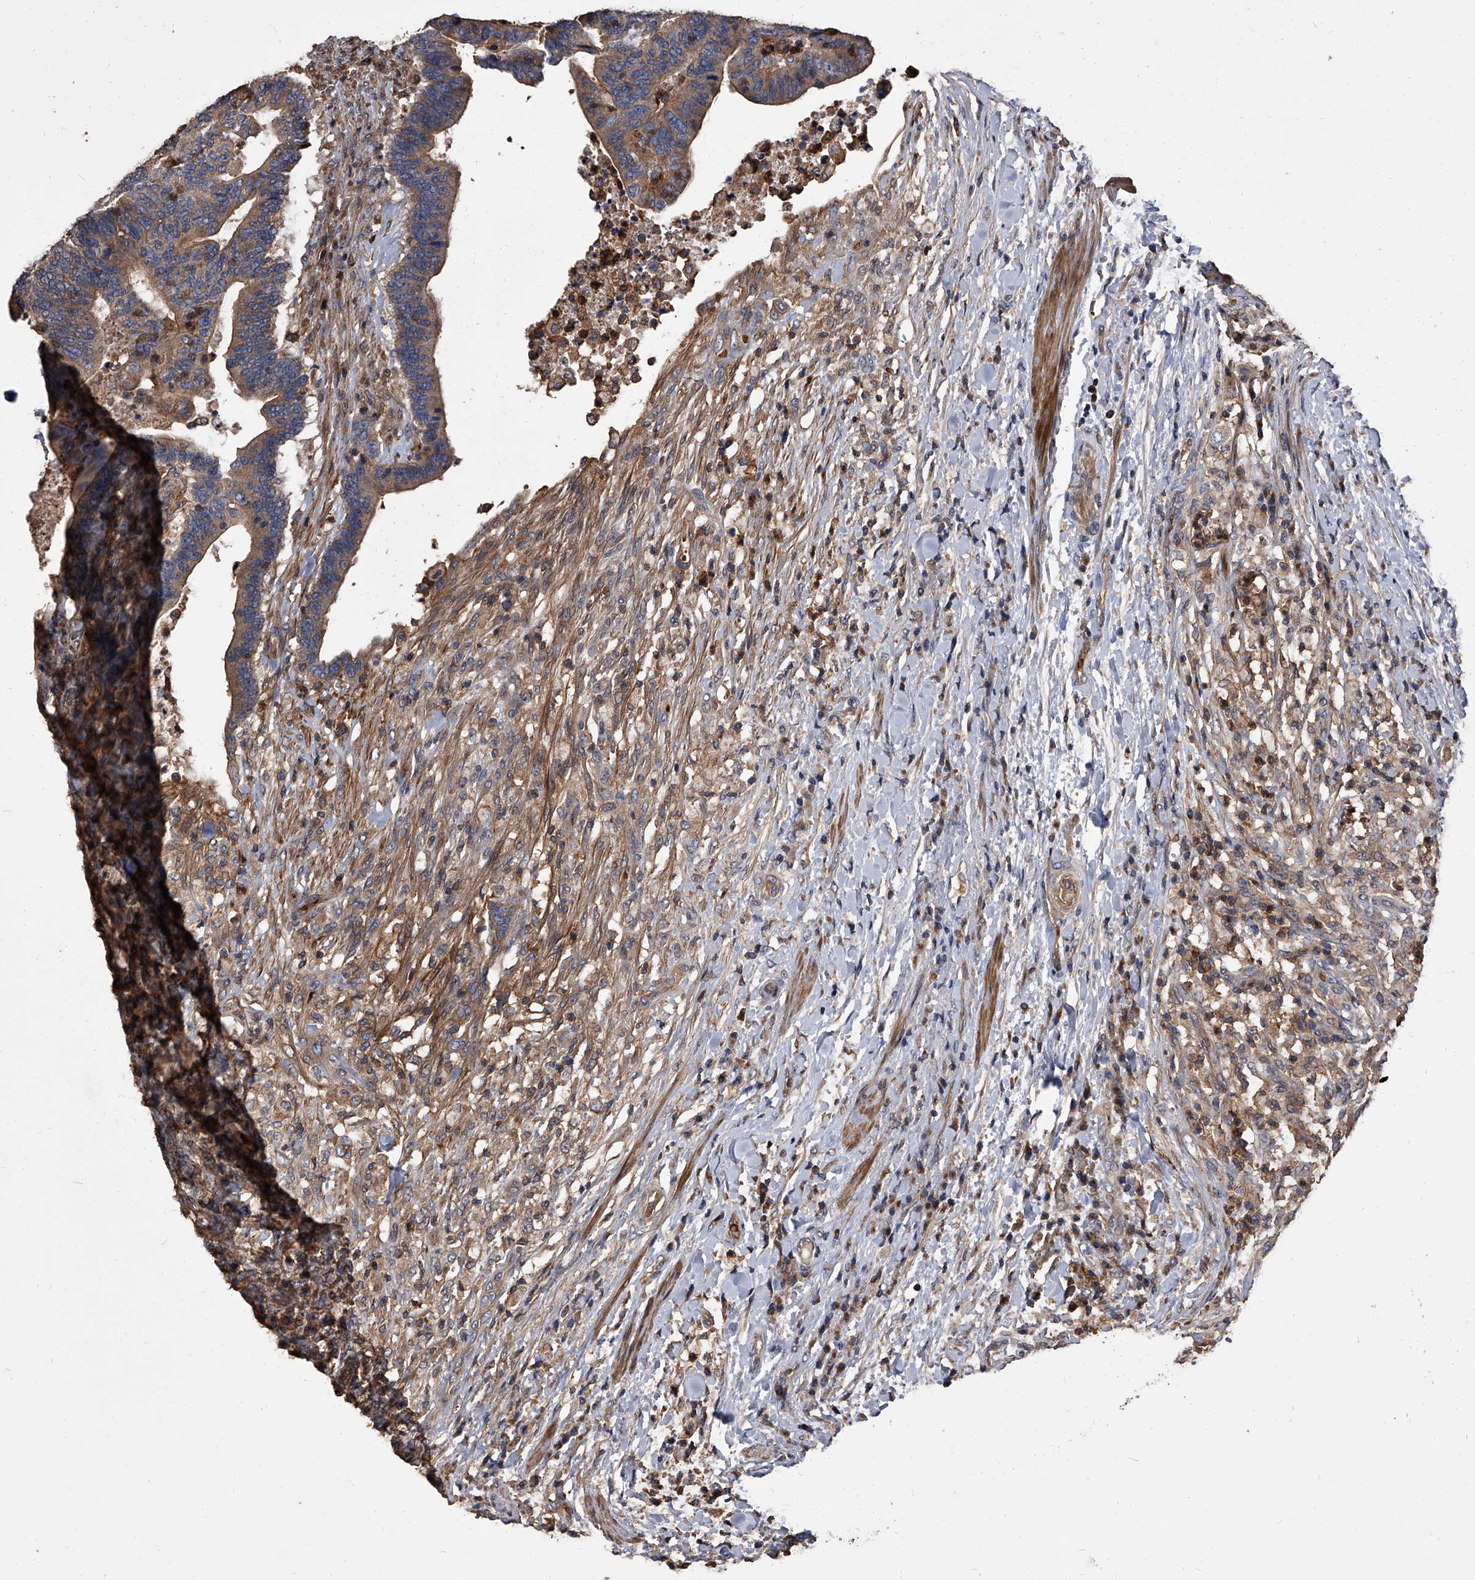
{"staining": {"intensity": "moderate", "quantity": ">75%", "location": "cytoplasmic/membranous"}, "tissue": "colorectal cancer", "cell_type": "Tumor cells", "image_type": "cancer", "snomed": [{"axis": "morphology", "description": "Adenocarcinoma, NOS"}, {"axis": "topography", "description": "Colon"}], "caption": "Moderate cytoplasmic/membranous protein staining is appreciated in approximately >75% of tumor cells in colorectal adenocarcinoma.", "gene": "STK36", "patient": {"sex": "female", "age": 66}}